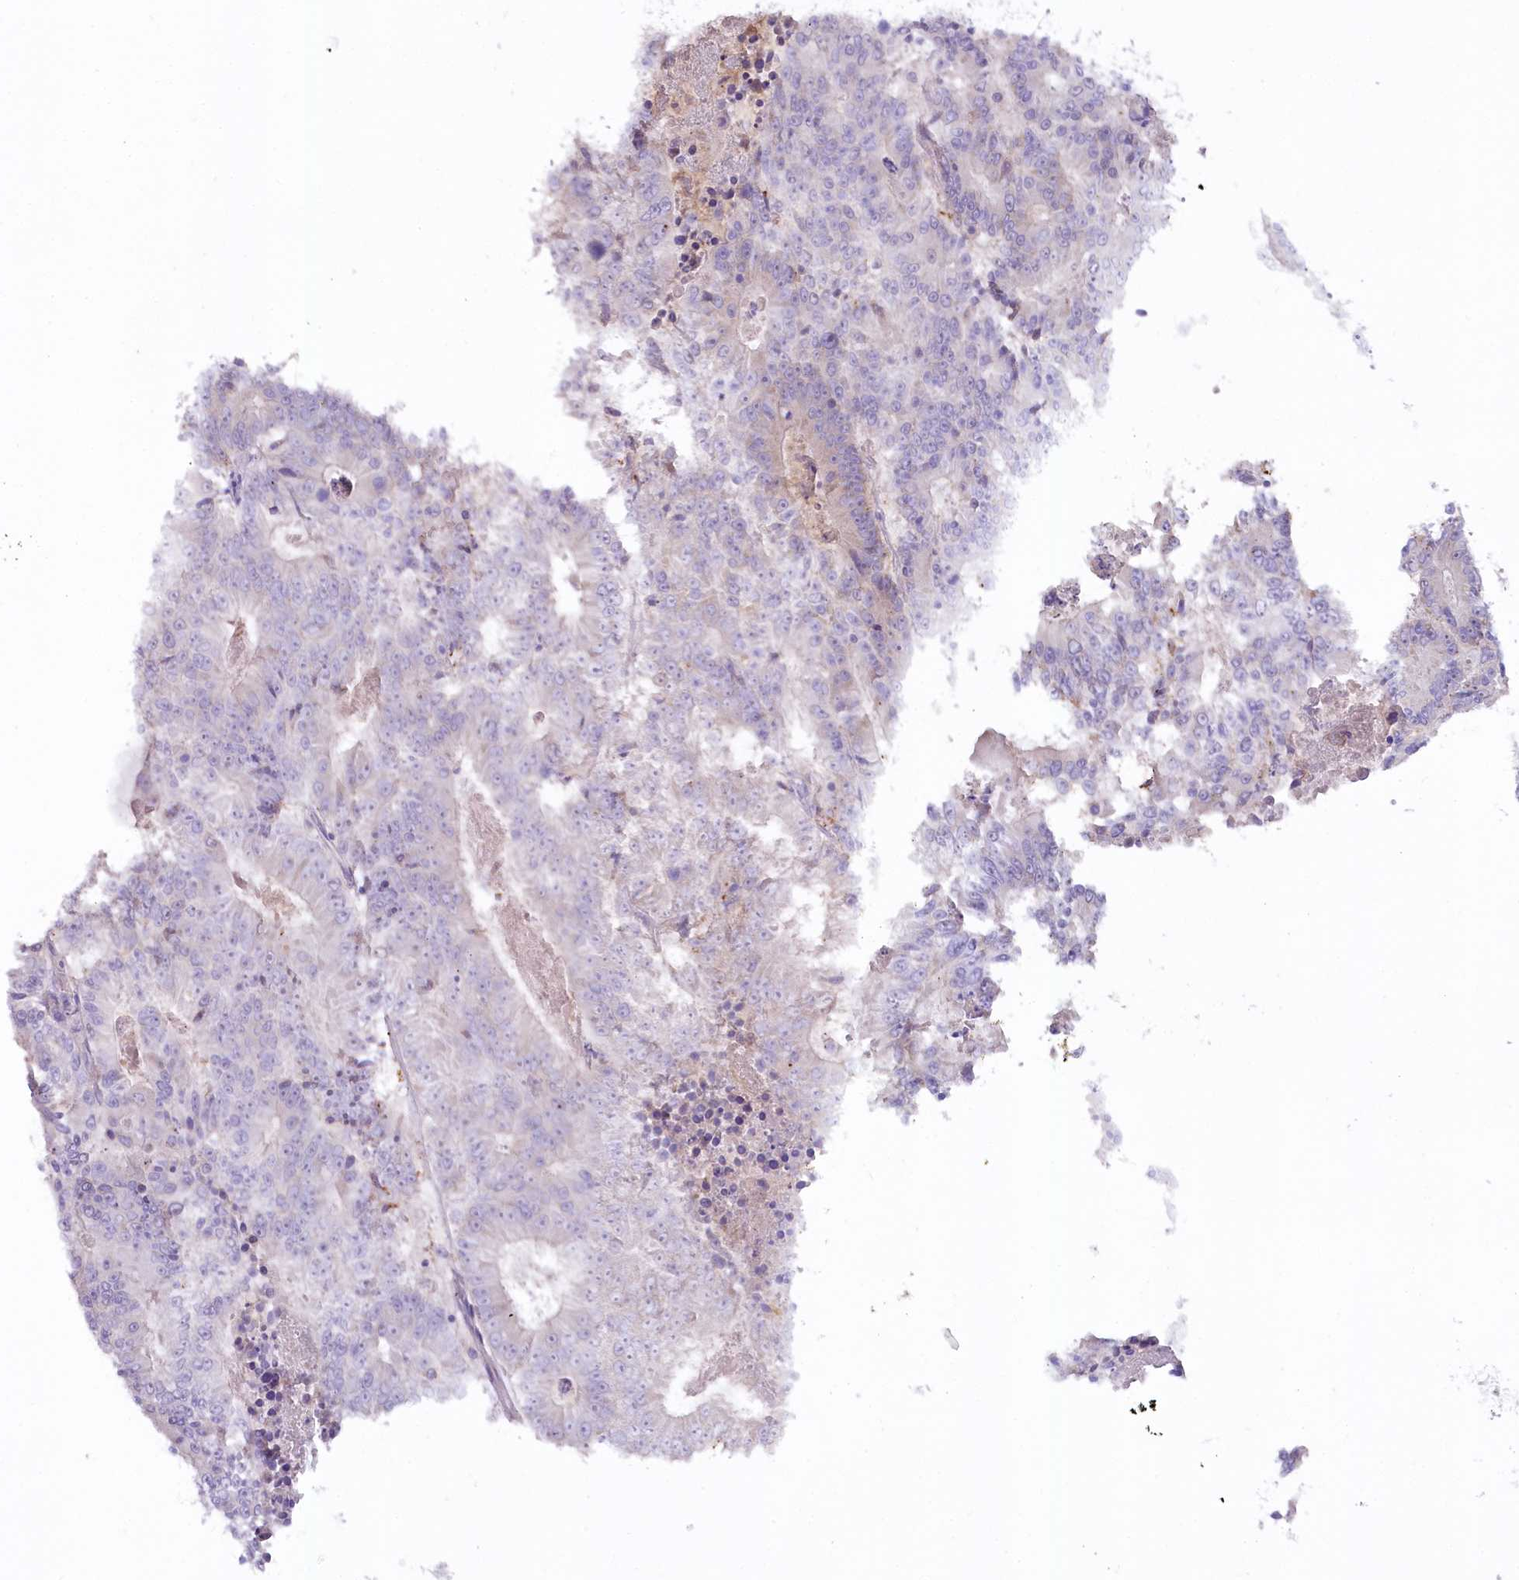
{"staining": {"intensity": "negative", "quantity": "none", "location": "none"}, "tissue": "colorectal cancer", "cell_type": "Tumor cells", "image_type": "cancer", "snomed": [{"axis": "morphology", "description": "Adenocarcinoma, NOS"}, {"axis": "topography", "description": "Colon"}], "caption": "The immunohistochemistry (IHC) image has no significant staining in tumor cells of adenocarcinoma (colorectal) tissue.", "gene": "MYOZ1", "patient": {"sex": "male", "age": 83}}